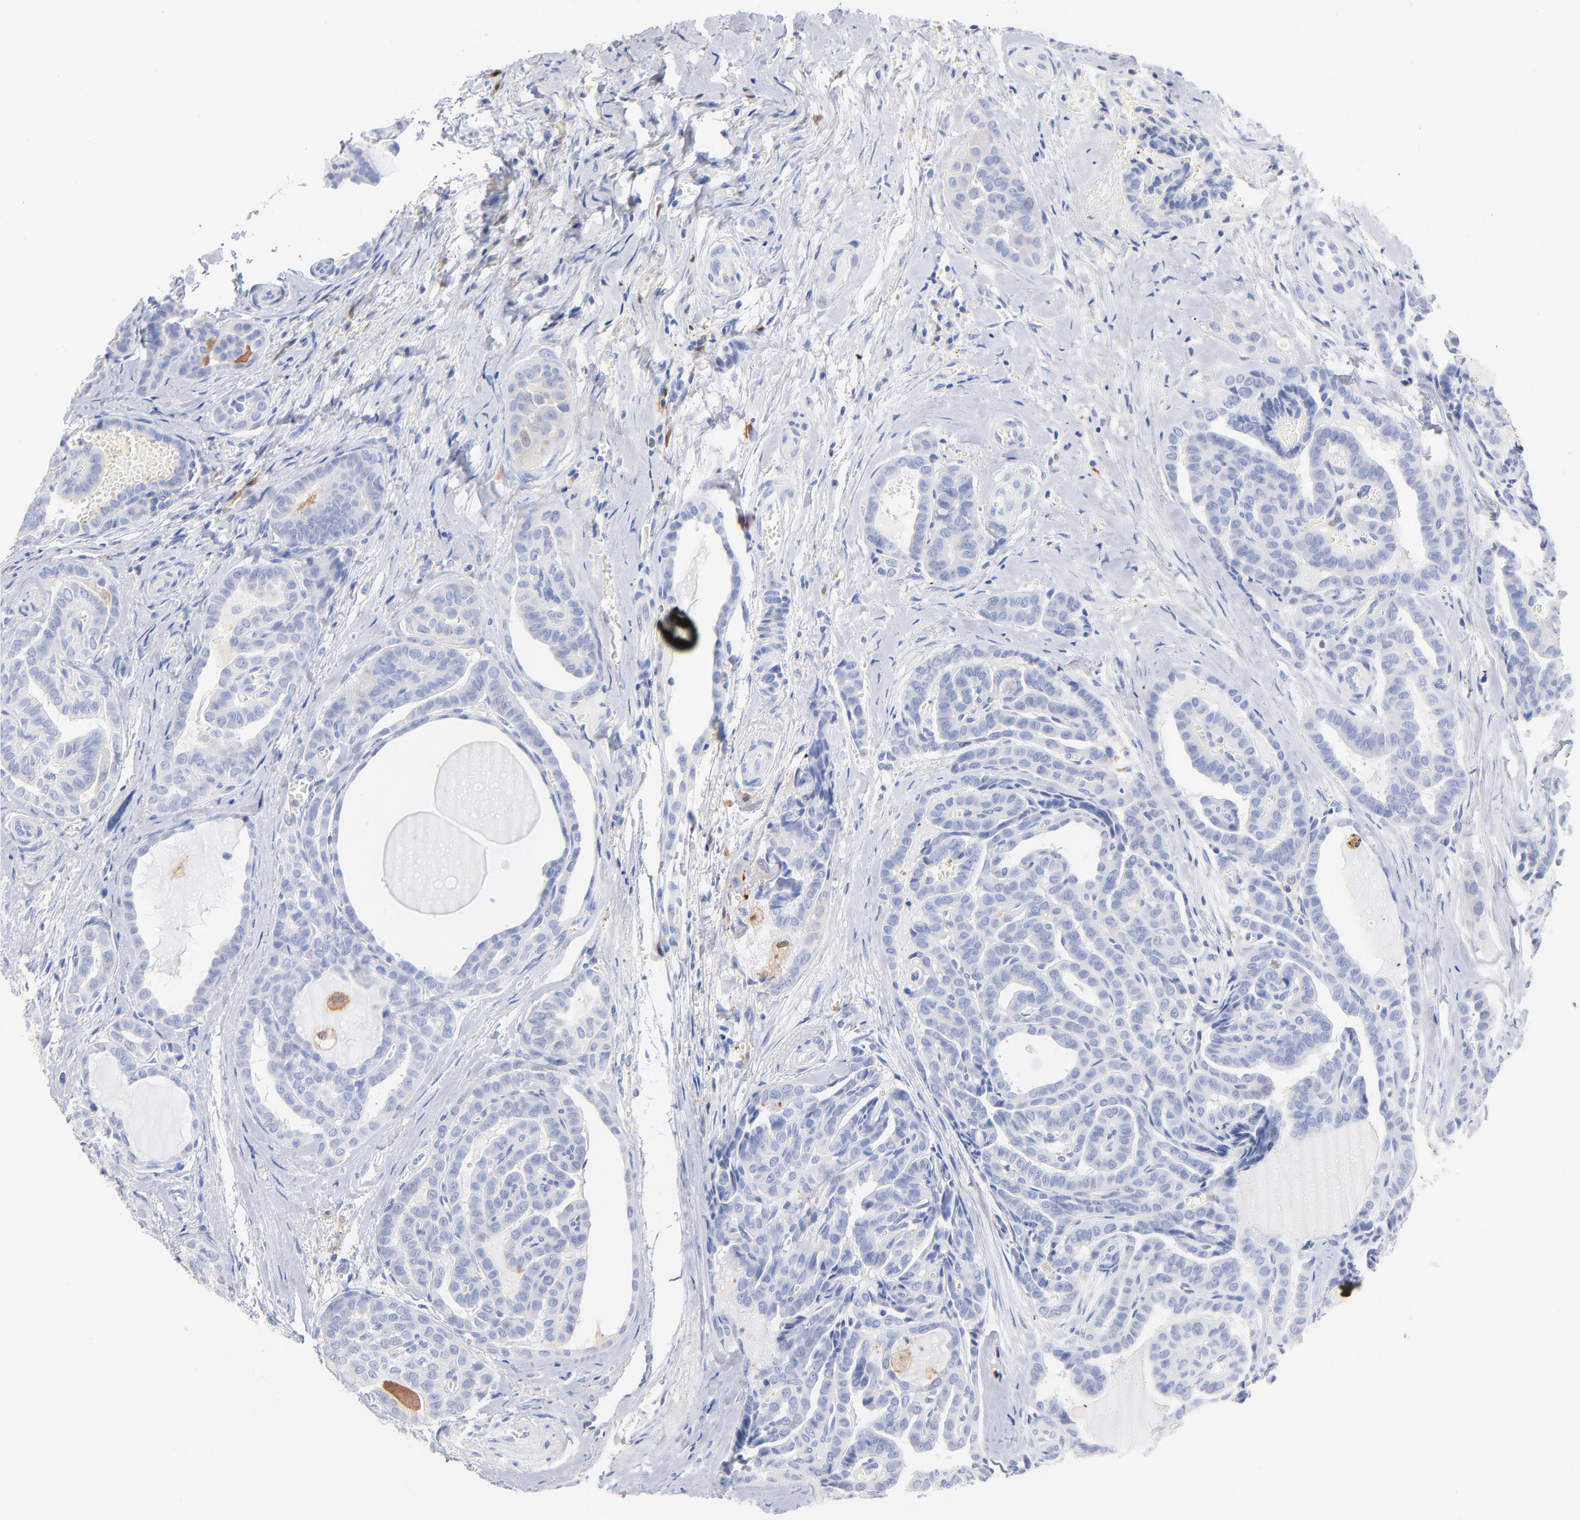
{"staining": {"intensity": "negative", "quantity": "none", "location": "none"}, "tissue": "thyroid cancer", "cell_type": "Tumor cells", "image_type": "cancer", "snomed": [{"axis": "morphology", "description": "Carcinoma, NOS"}, {"axis": "topography", "description": "Thyroid gland"}], "caption": "A high-resolution photomicrograph shows IHC staining of thyroid carcinoma, which exhibits no significant positivity in tumor cells.", "gene": "IFIT2", "patient": {"sex": "female", "age": 91}}